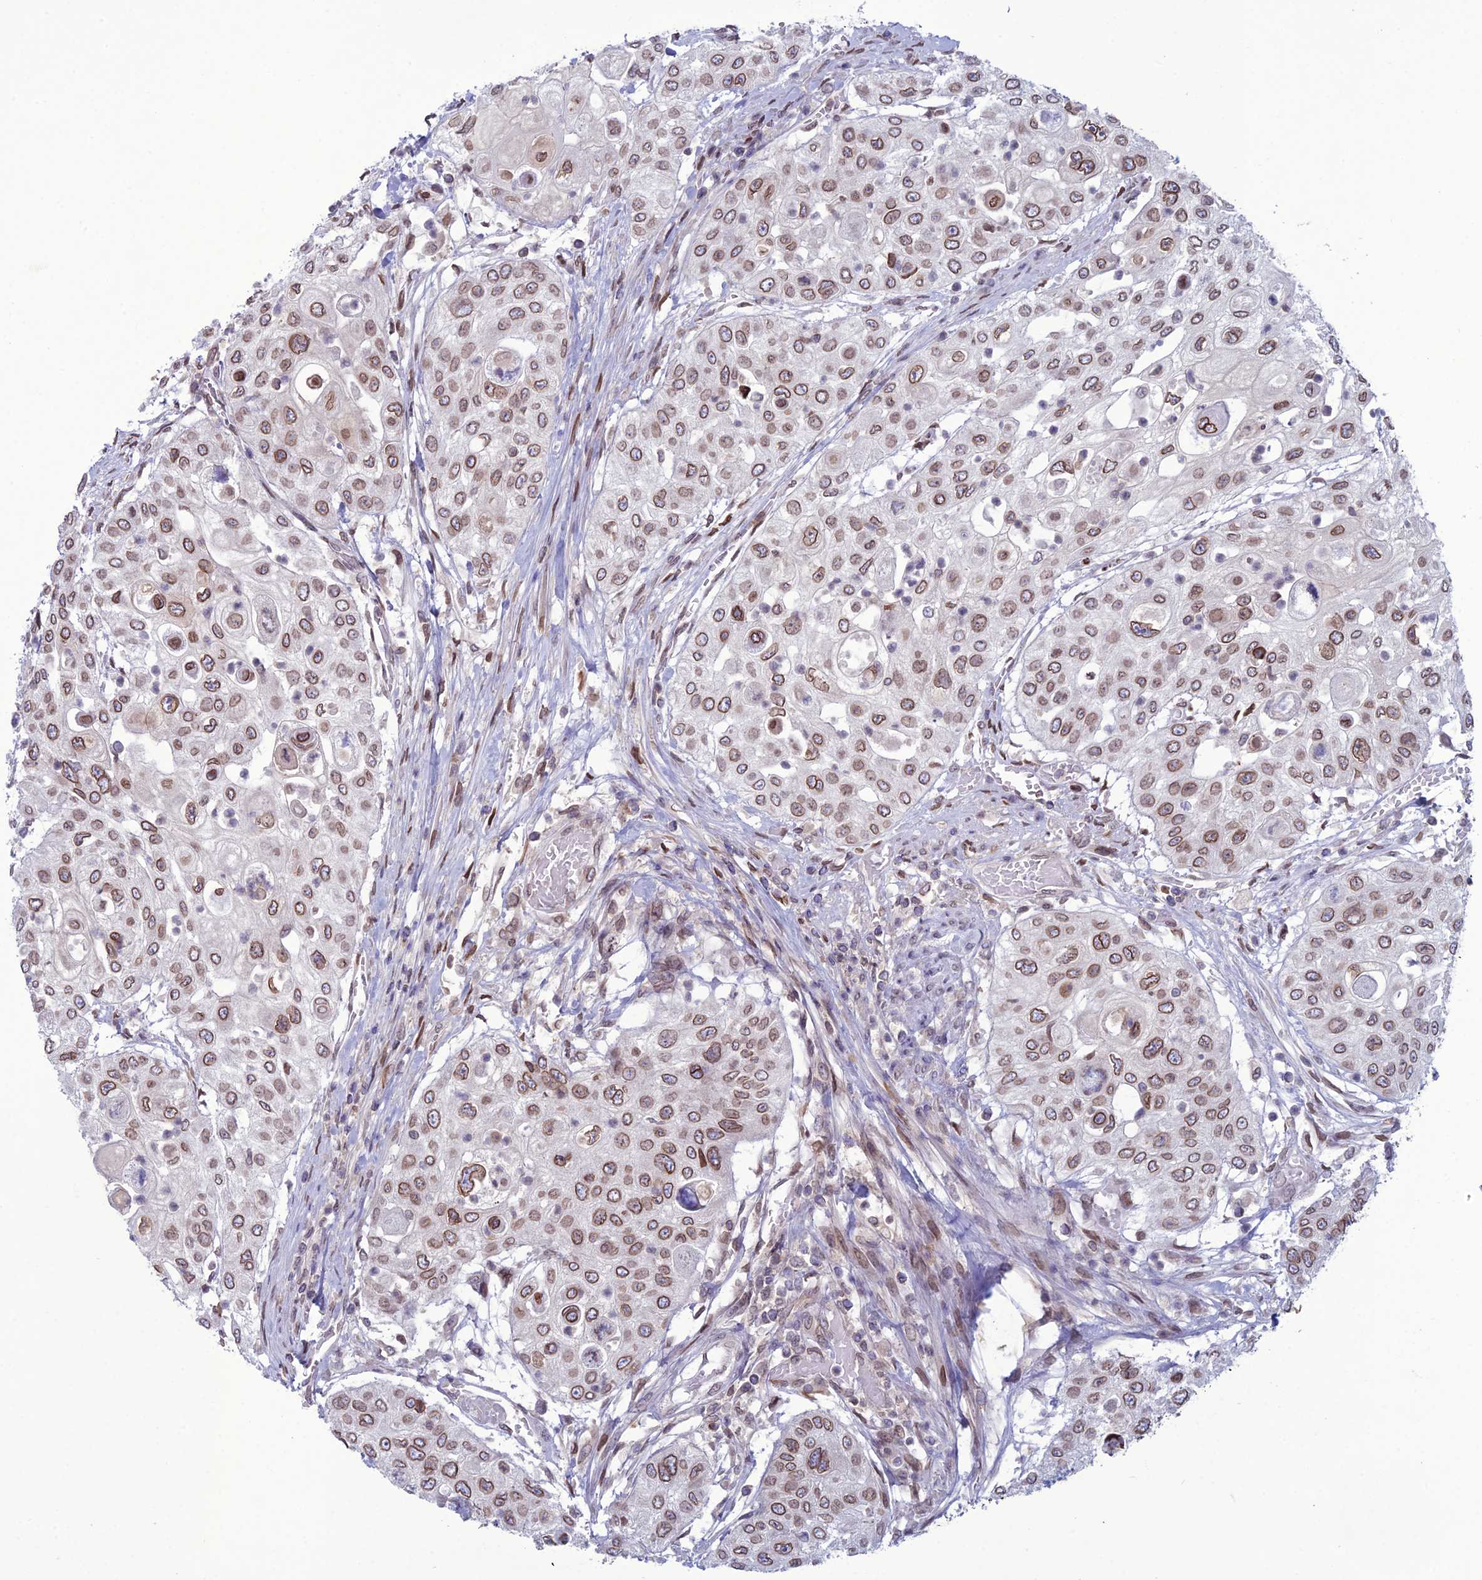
{"staining": {"intensity": "moderate", "quantity": ">75%", "location": "cytoplasmic/membranous,nuclear"}, "tissue": "urothelial cancer", "cell_type": "Tumor cells", "image_type": "cancer", "snomed": [{"axis": "morphology", "description": "Urothelial carcinoma, High grade"}, {"axis": "topography", "description": "Urinary bladder"}], "caption": "Protein staining displays moderate cytoplasmic/membranous and nuclear positivity in approximately >75% of tumor cells in urothelial cancer.", "gene": "WDR46", "patient": {"sex": "female", "age": 79}}